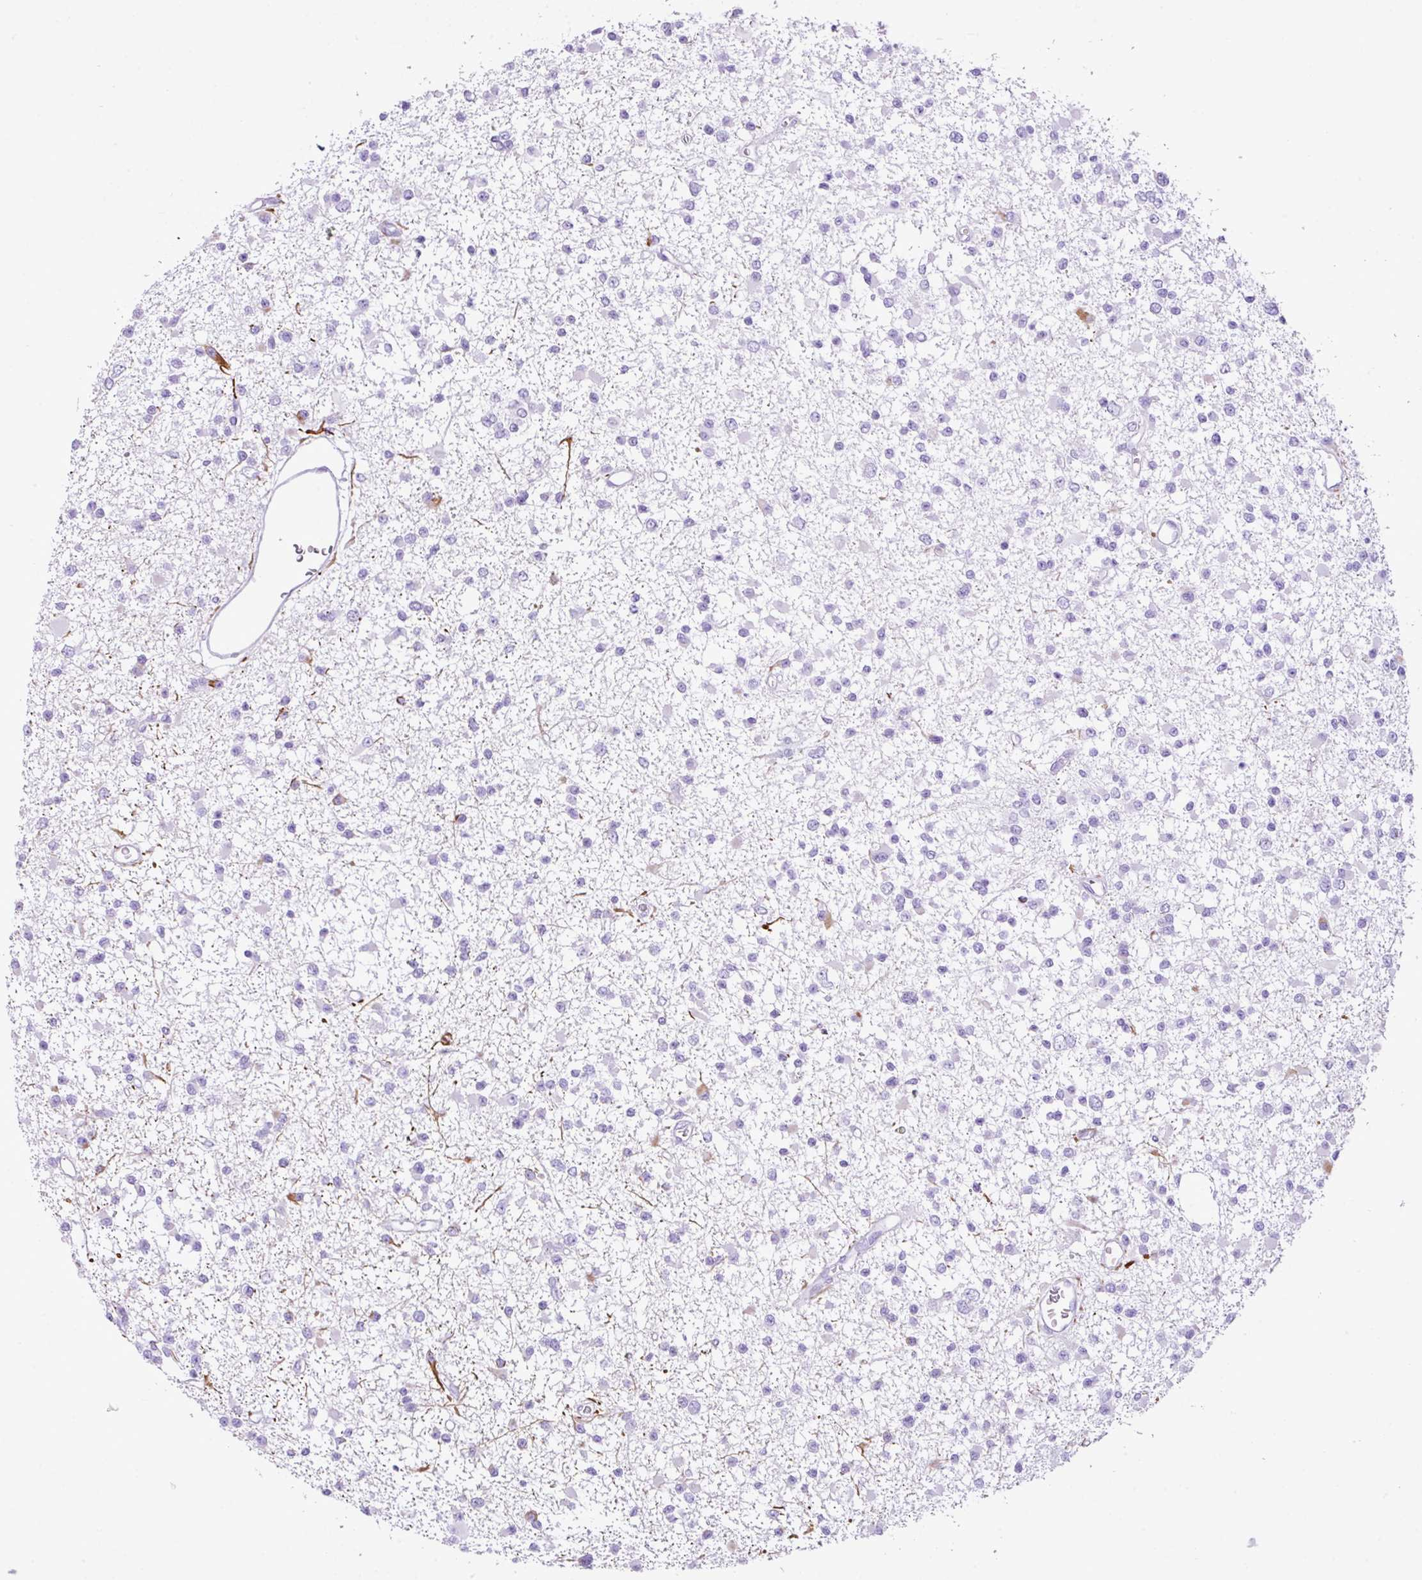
{"staining": {"intensity": "negative", "quantity": "none", "location": "none"}, "tissue": "glioma", "cell_type": "Tumor cells", "image_type": "cancer", "snomed": [{"axis": "morphology", "description": "Glioma, malignant, Low grade"}, {"axis": "topography", "description": "Brain"}], "caption": "IHC photomicrograph of low-grade glioma (malignant) stained for a protein (brown), which displays no expression in tumor cells.", "gene": "RCAN2", "patient": {"sex": "female", "age": 22}}